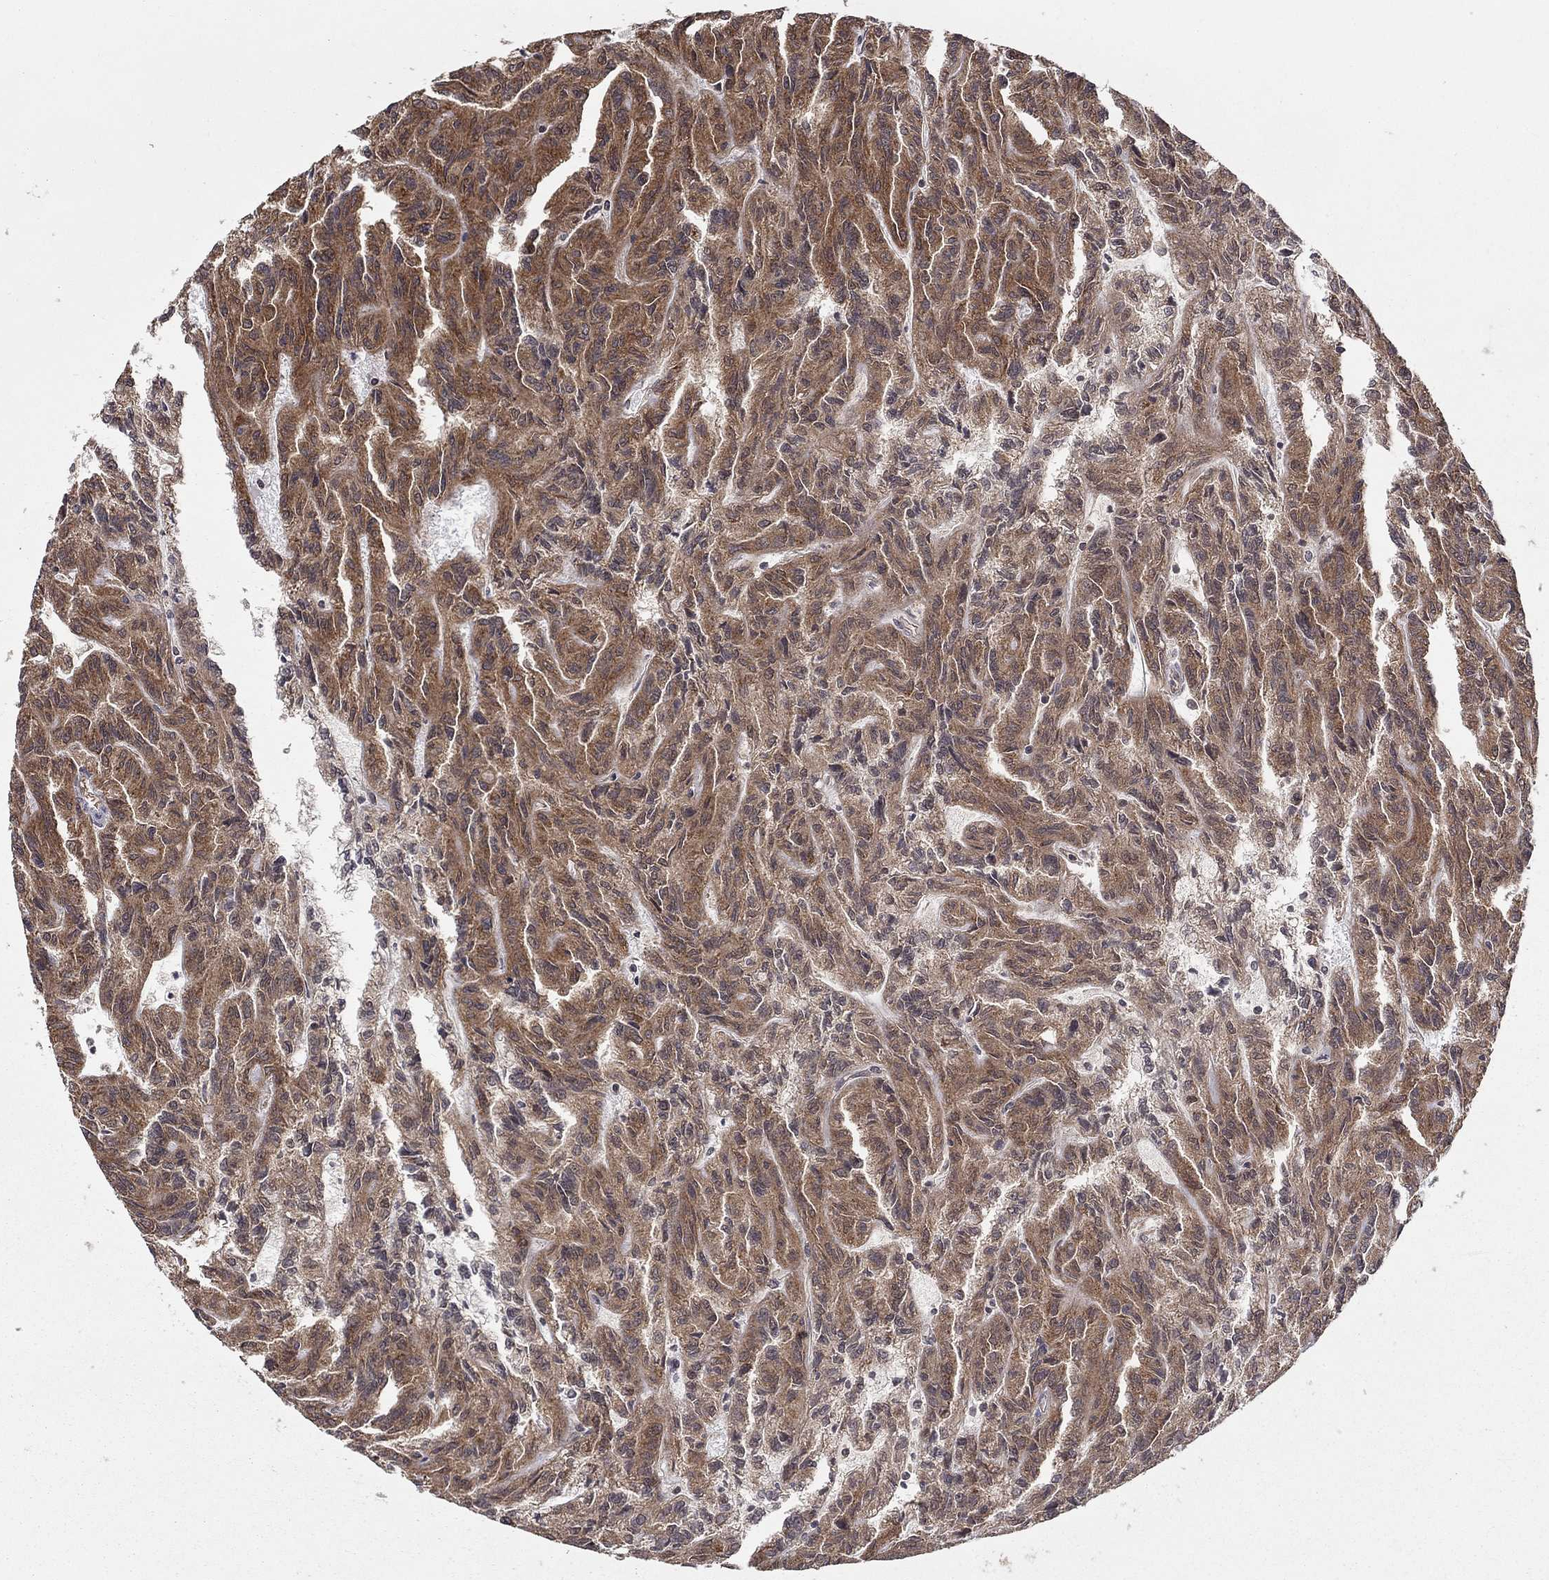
{"staining": {"intensity": "moderate", "quantity": ">75%", "location": "cytoplasmic/membranous"}, "tissue": "renal cancer", "cell_type": "Tumor cells", "image_type": "cancer", "snomed": [{"axis": "morphology", "description": "Adenocarcinoma, NOS"}, {"axis": "topography", "description": "Kidney"}], "caption": "Brown immunohistochemical staining in human renal cancer (adenocarcinoma) shows moderate cytoplasmic/membranous expression in approximately >75% of tumor cells. Using DAB (3,3'-diaminobenzidine) (brown) and hematoxylin (blue) stains, captured at high magnification using brightfield microscopy.", "gene": "BMERB1", "patient": {"sex": "male", "age": 79}}